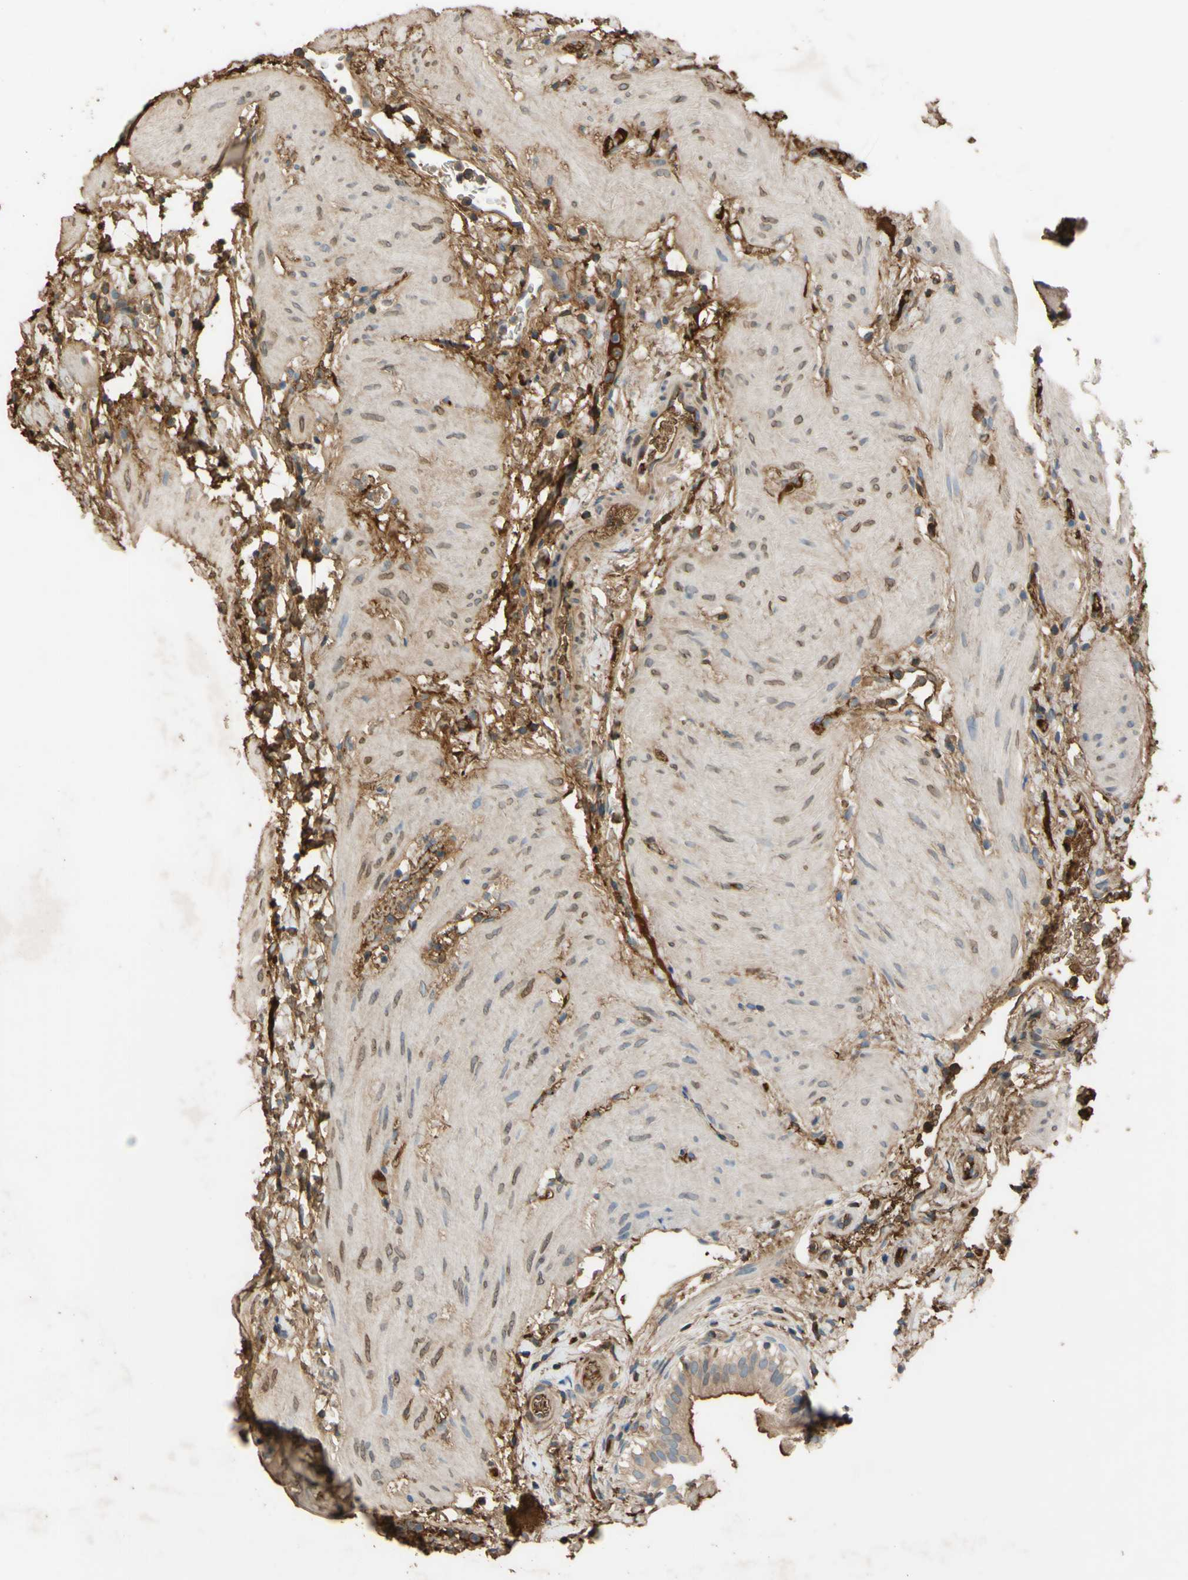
{"staining": {"intensity": "weak", "quantity": ">75%", "location": "cytoplasmic/membranous"}, "tissue": "gallbladder", "cell_type": "Glandular cells", "image_type": "normal", "snomed": [{"axis": "morphology", "description": "Normal tissue, NOS"}, {"axis": "topography", "description": "Gallbladder"}], "caption": "This is a micrograph of immunohistochemistry staining of benign gallbladder, which shows weak staining in the cytoplasmic/membranous of glandular cells.", "gene": "TIMP2", "patient": {"sex": "female", "age": 26}}